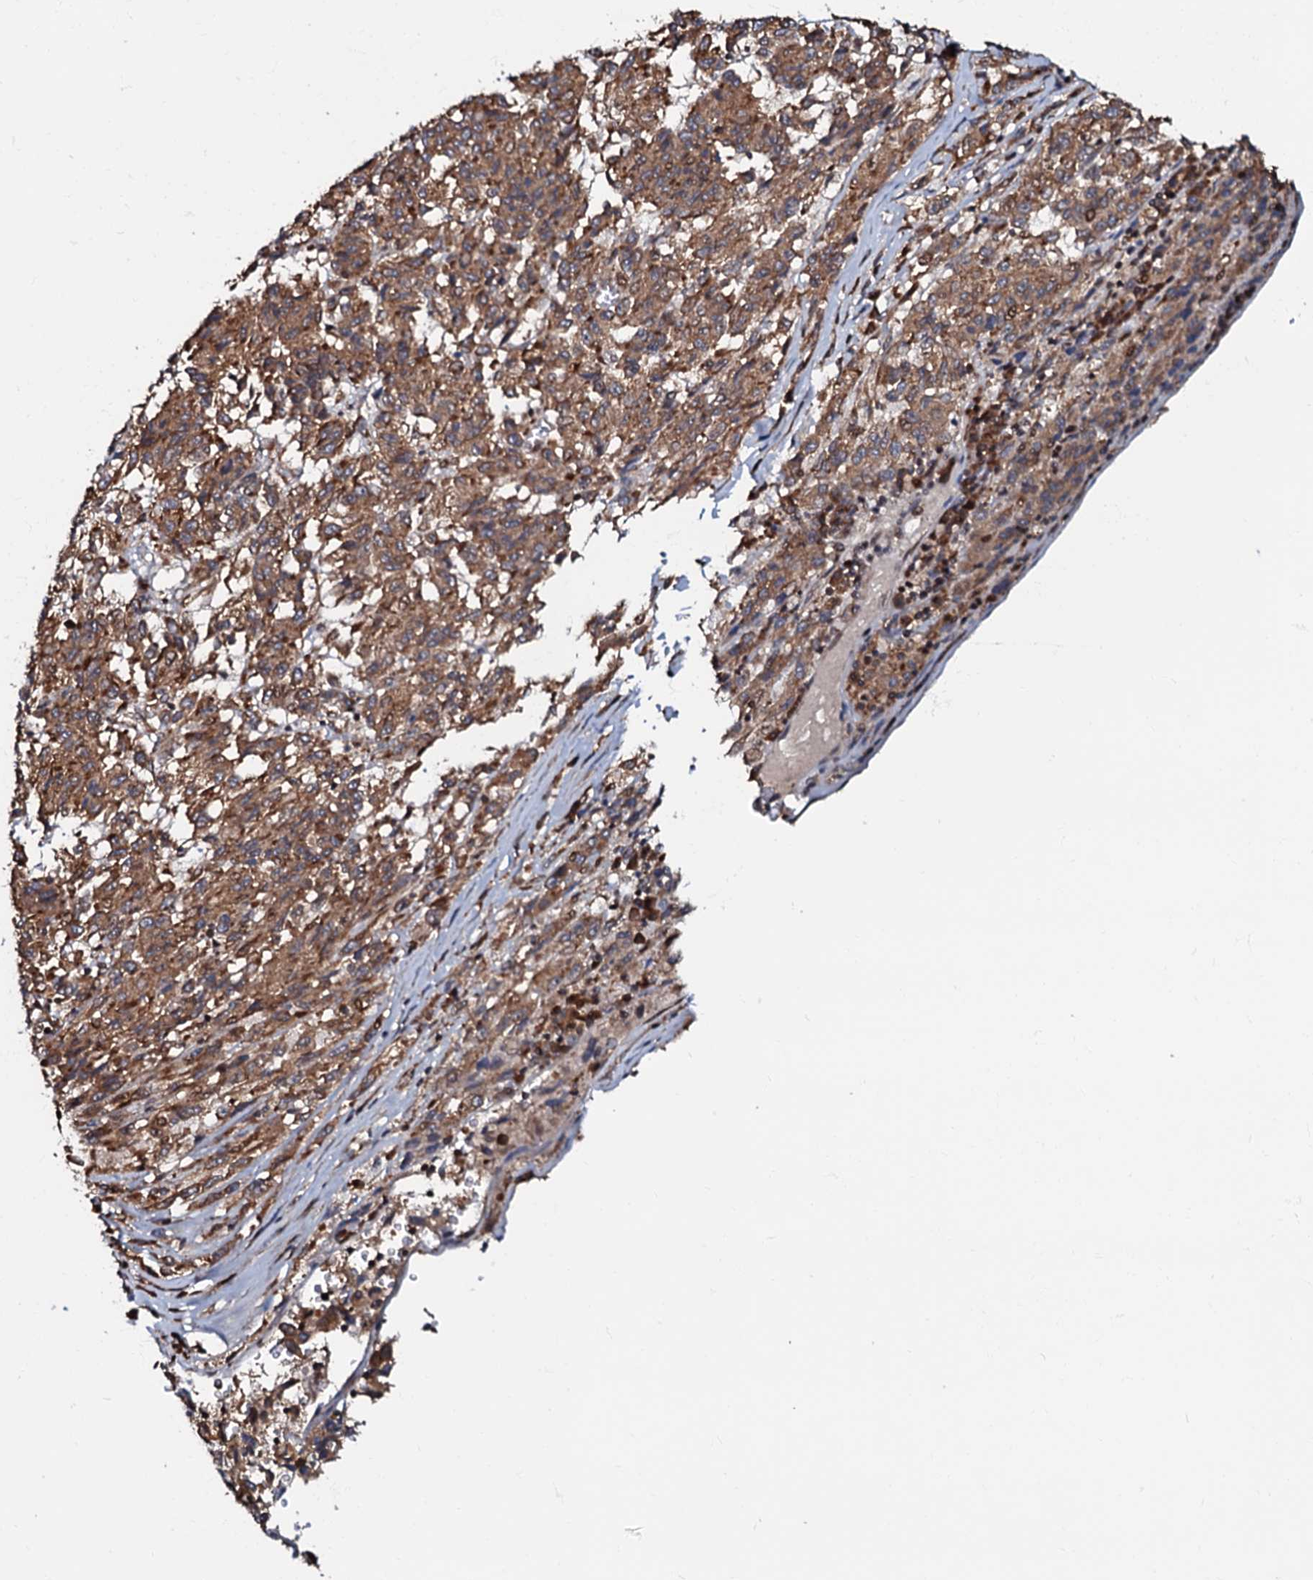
{"staining": {"intensity": "moderate", "quantity": ">75%", "location": "cytoplasmic/membranous"}, "tissue": "melanoma", "cell_type": "Tumor cells", "image_type": "cancer", "snomed": [{"axis": "morphology", "description": "Malignant melanoma, Metastatic site"}, {"axis": "topography", "description": "Lung"}], "caption": "Malignant melanoma (metastatic site) was stained to show a protein in brown. There is medium levels of moderate cytoplasmic/membranous positivity in about >75% of tumor cells.", "gene": "OSBP", "patient": {"sex": "male", "age": 64}}